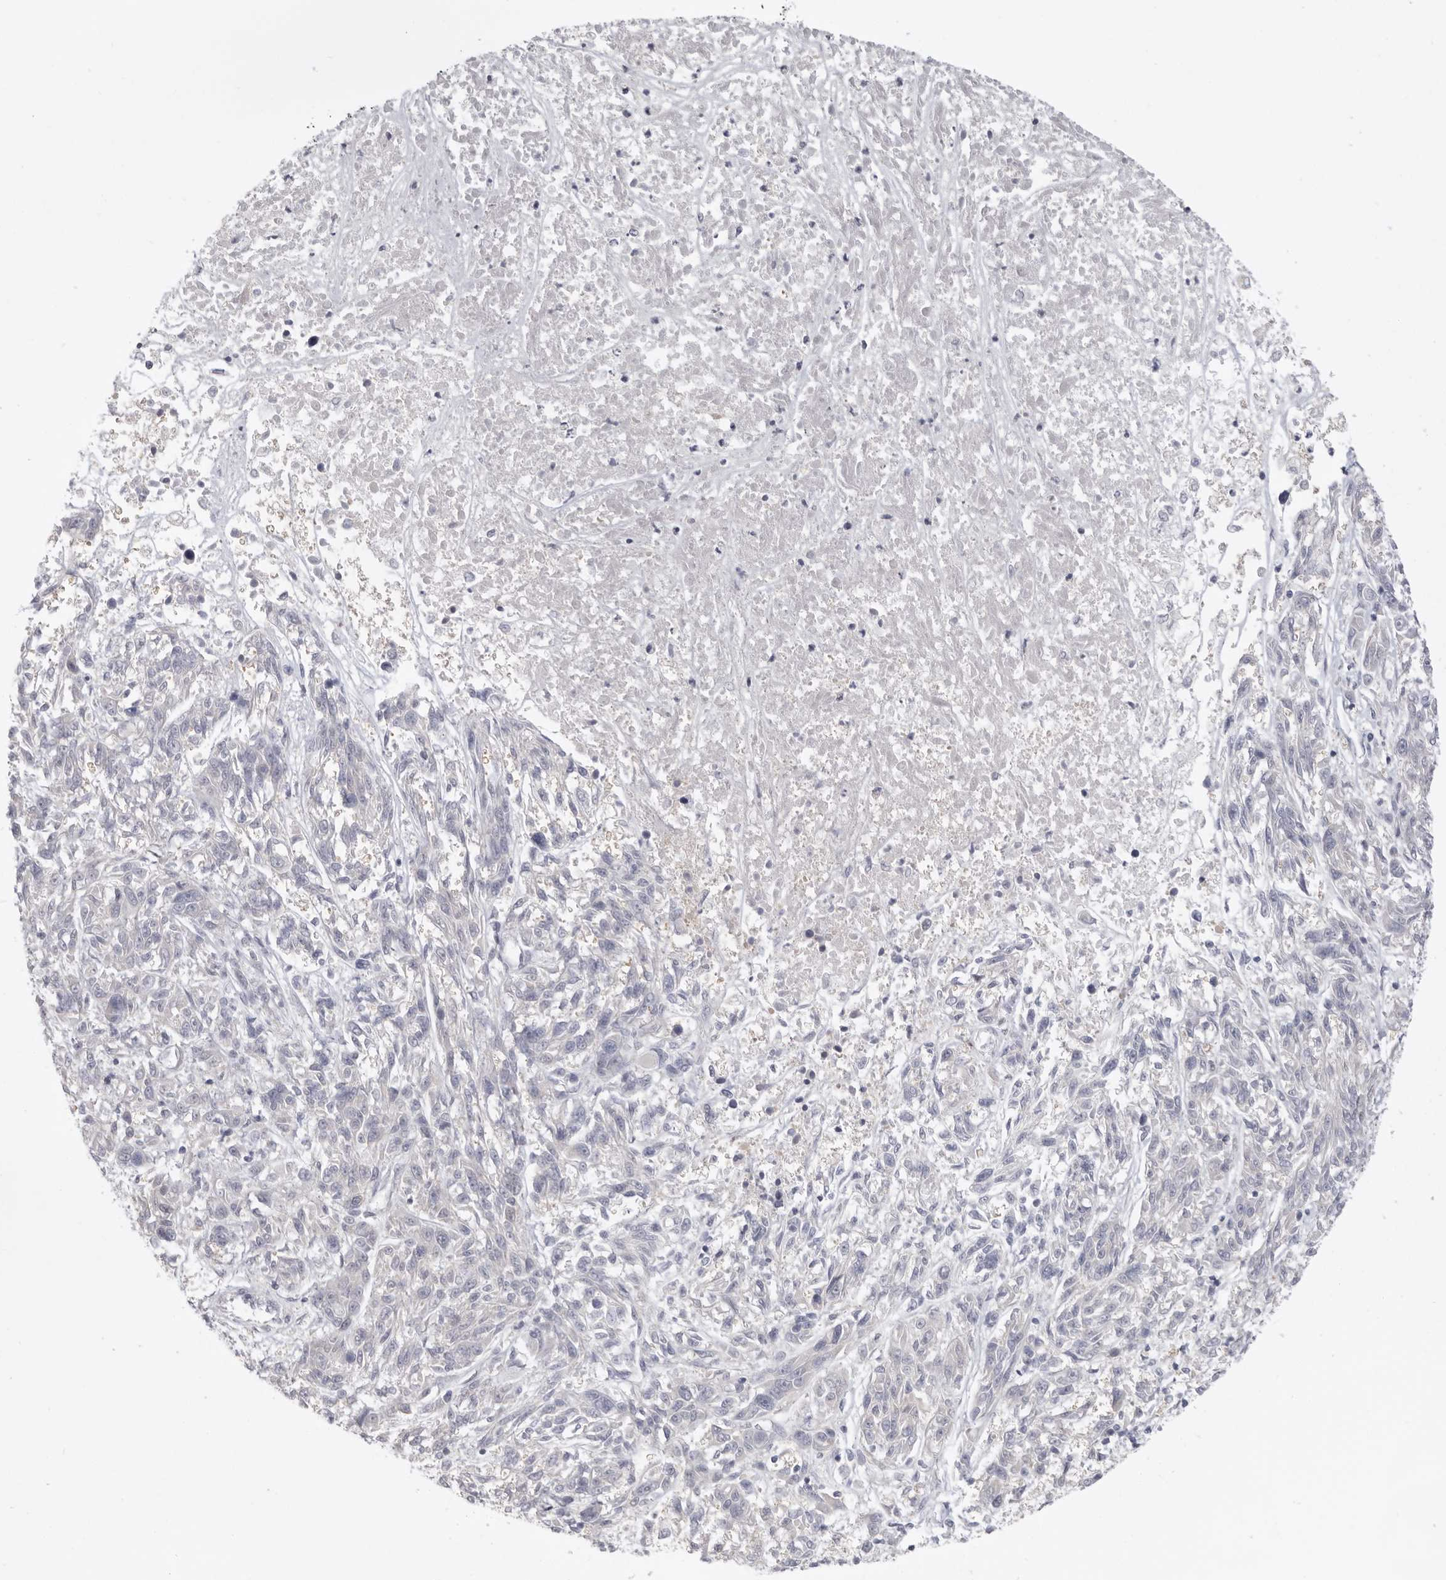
{"staining": {"intensity": "negative", "quantity": "none", "location": "none"}, "tissue": "melanoma", "cell_type": "Tumor cells", "image_type": "cancer", "snomed": [{"axis": "morphology", "description": "Malignant melanoma, NOS"}, {"axis": "topography", "description": "Skin"}], "caption": "IHC of human malignant melanoma displays no staining in tumor cells.", "gene": "AHDC1", "patient": {"sex": "male", "age": 53}}